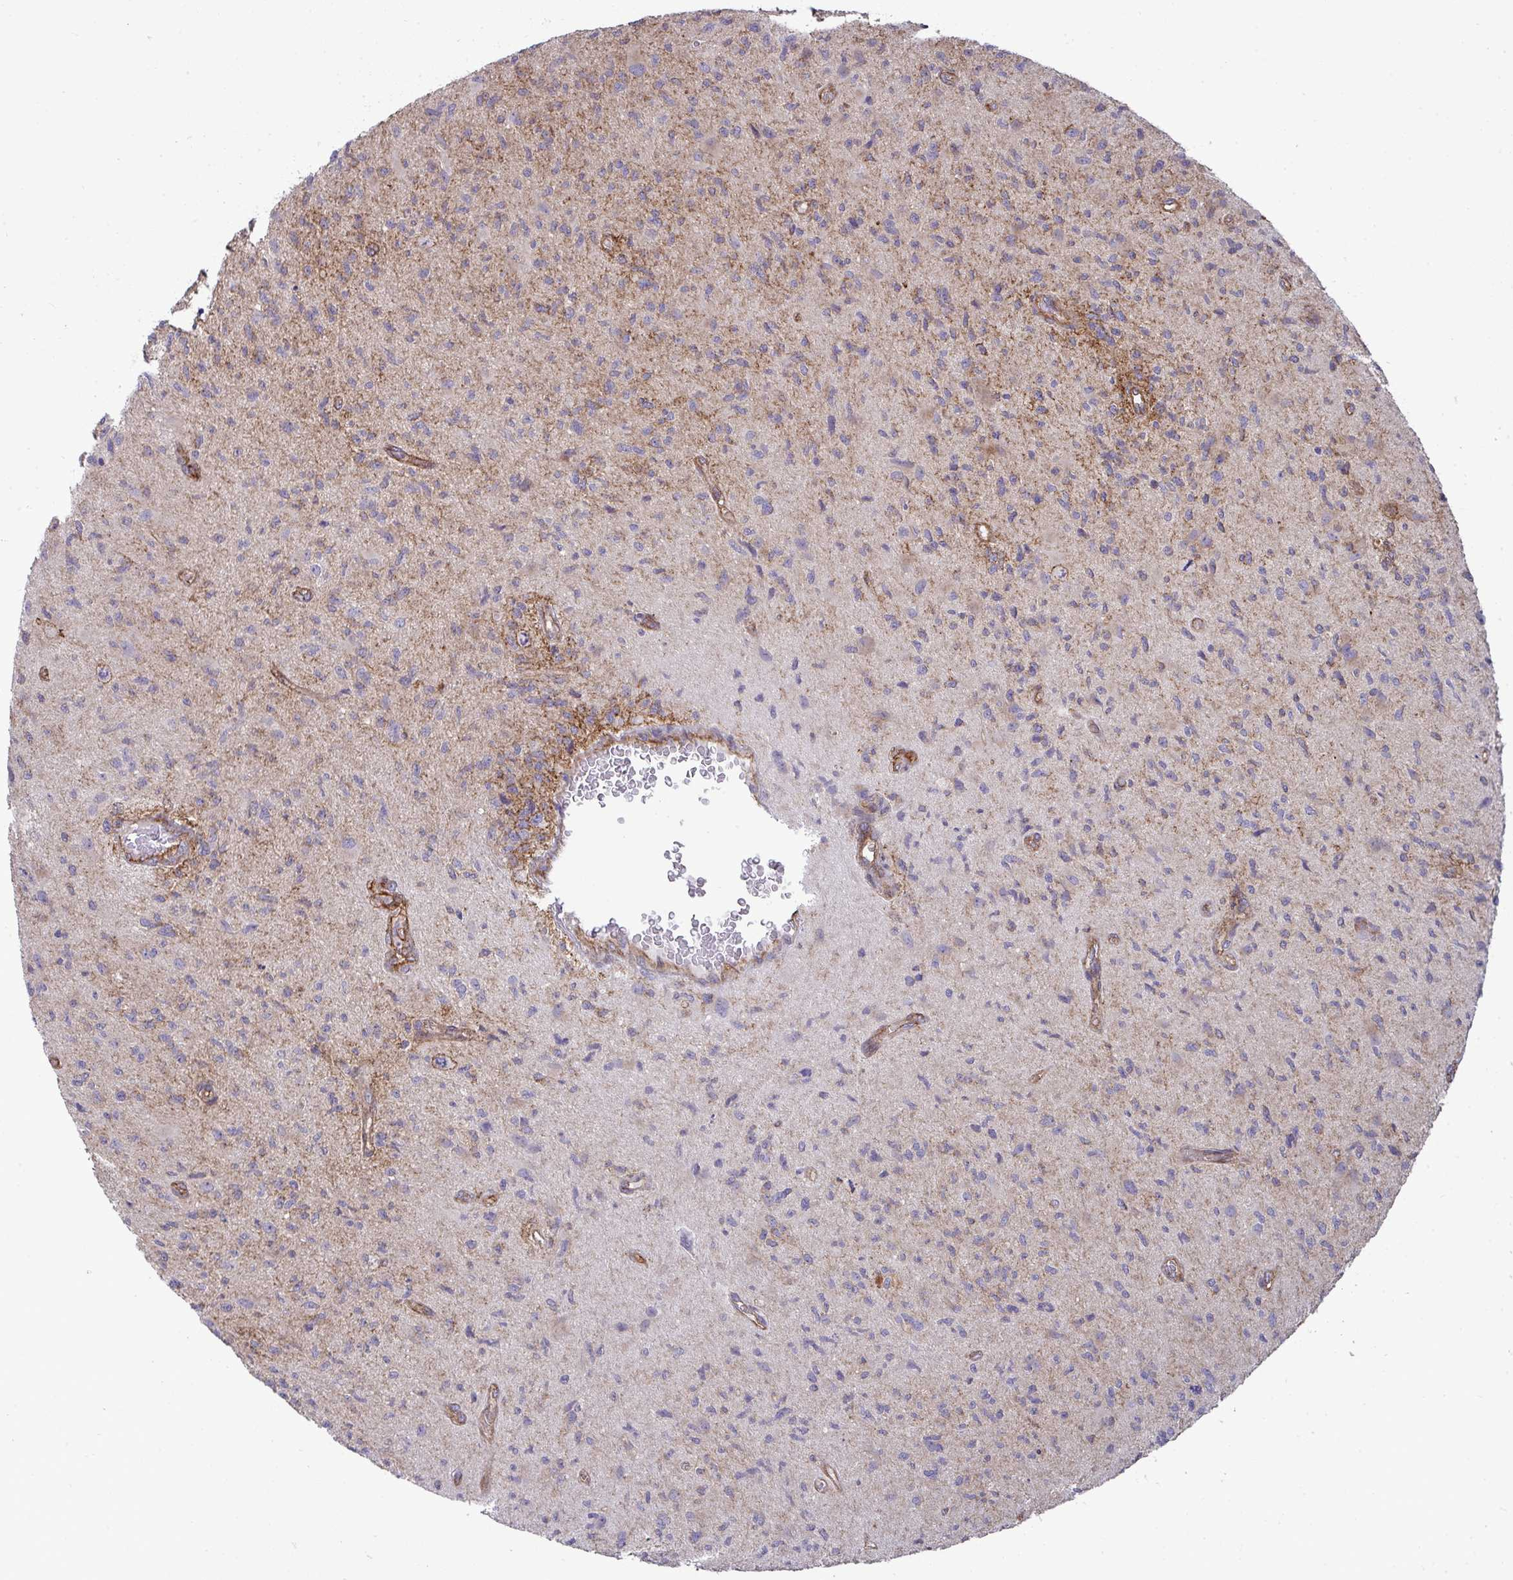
{"staining": {"intensity": "negative", "quantity": "none", "location": "none"}, "tissue": "glioma", "cell_type": "Tumor cells", "image_type": "cancer", "snomed": [{"axis": "morphology", "description": "Glioma, malignant, High grade"}, {"axis": "topography", "description": "Brain"}], "caption": "DAB immunohistochemical staining of malignant high-grade glioma reveals no significant positivity in tumor cells.", "gene": "SH2D1B", "patient": {"sex": "male", "age": 67}}